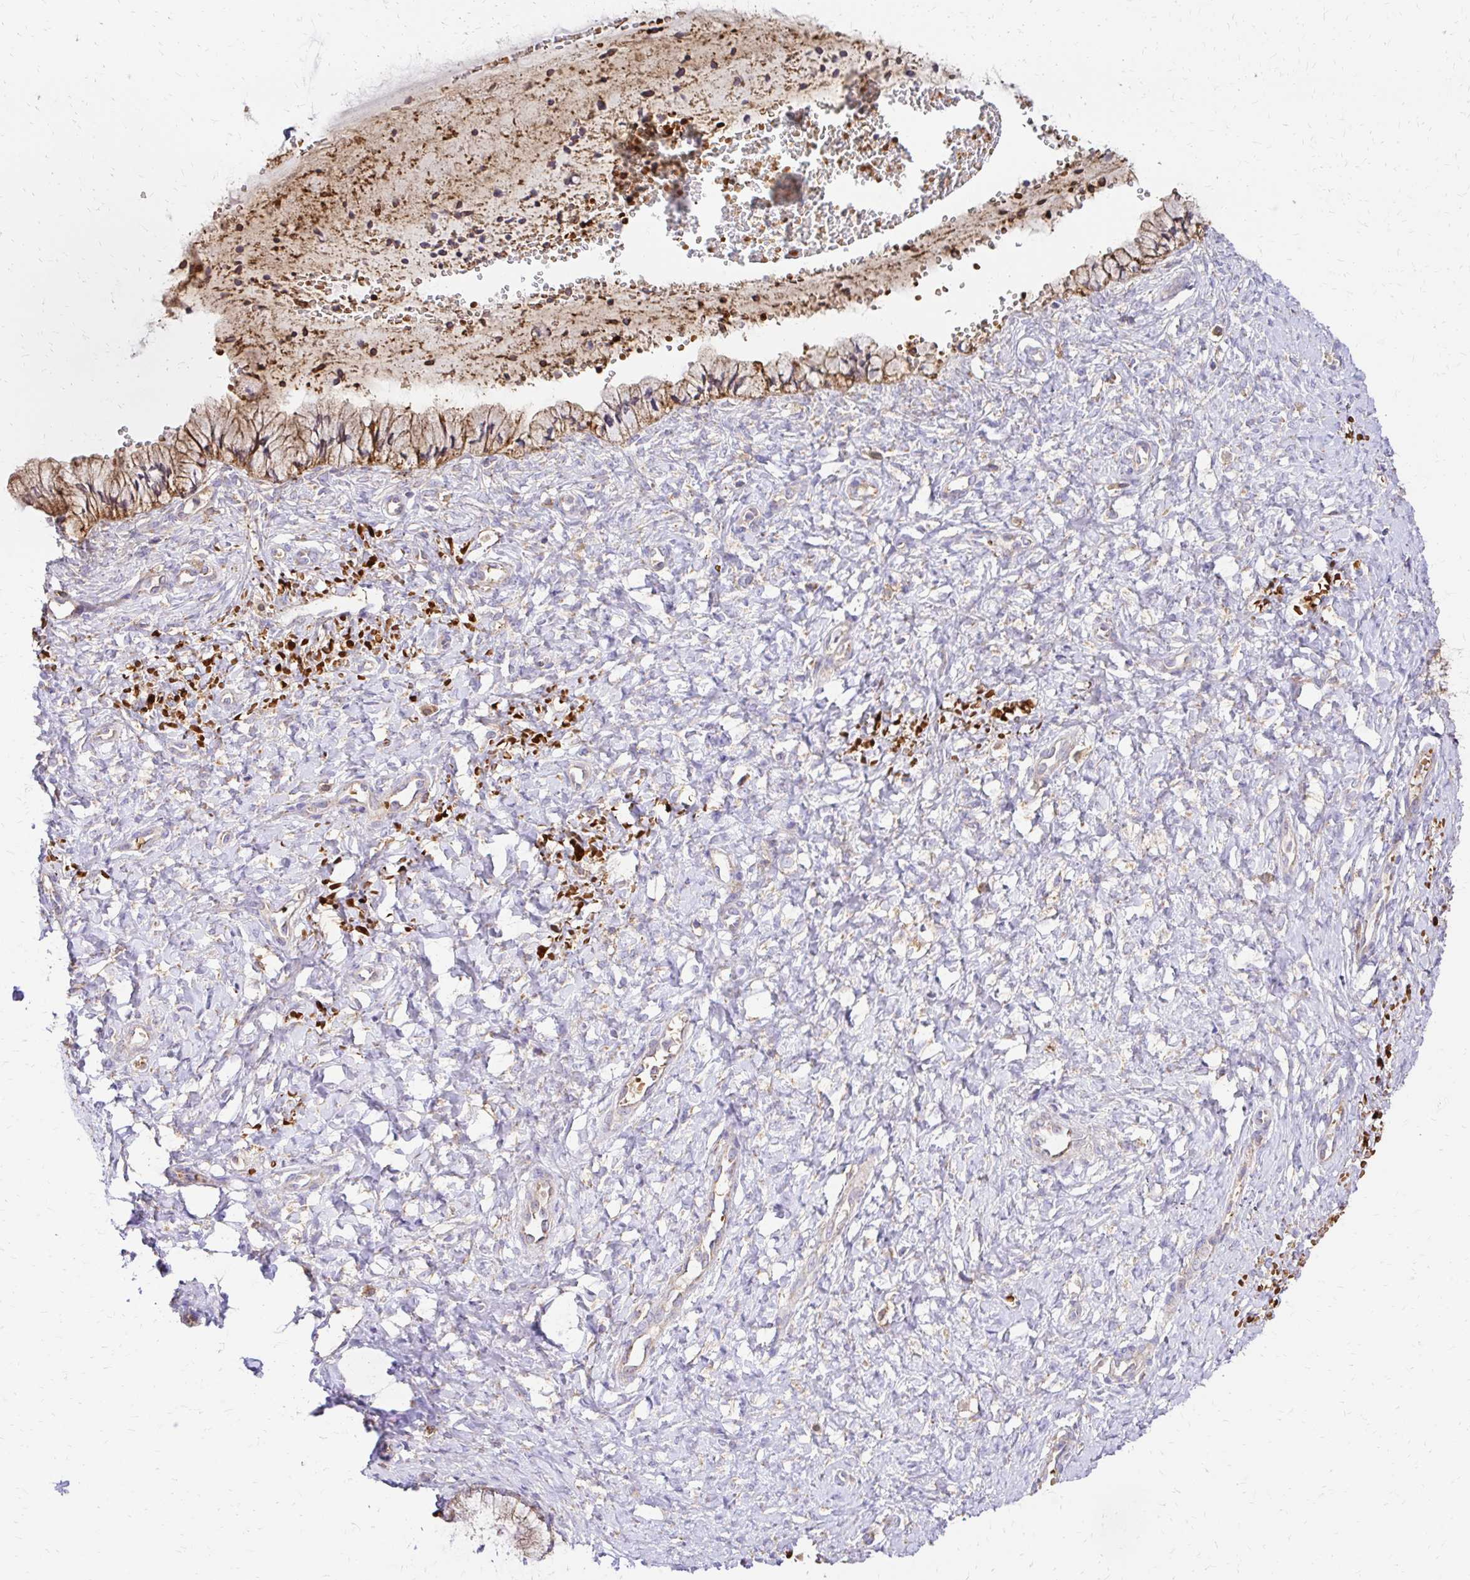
{"staining": {"intensity": "moderate", "quantity": ">75%", "location": "cytoplasmic/membranous"}, "tissue": "cervix", "cell_type": "Glandular cells", "image_type": "normal", "snomed": [{"axis": "morphology", "description": "Normal tissue, NOS"}, {"axis": "topography", "description": "Cervix"}], "caption": "The immunohistochemical stain labels moderate cytoplasmic/membranous staining in glandular cells of normal cervix. (DAB (3,3'-diaminobenzidine) = brown stain, brightfield microscopy at high magnification).", "gene": "MRPL13", "patient": {"sex": "female", "age": 37}}